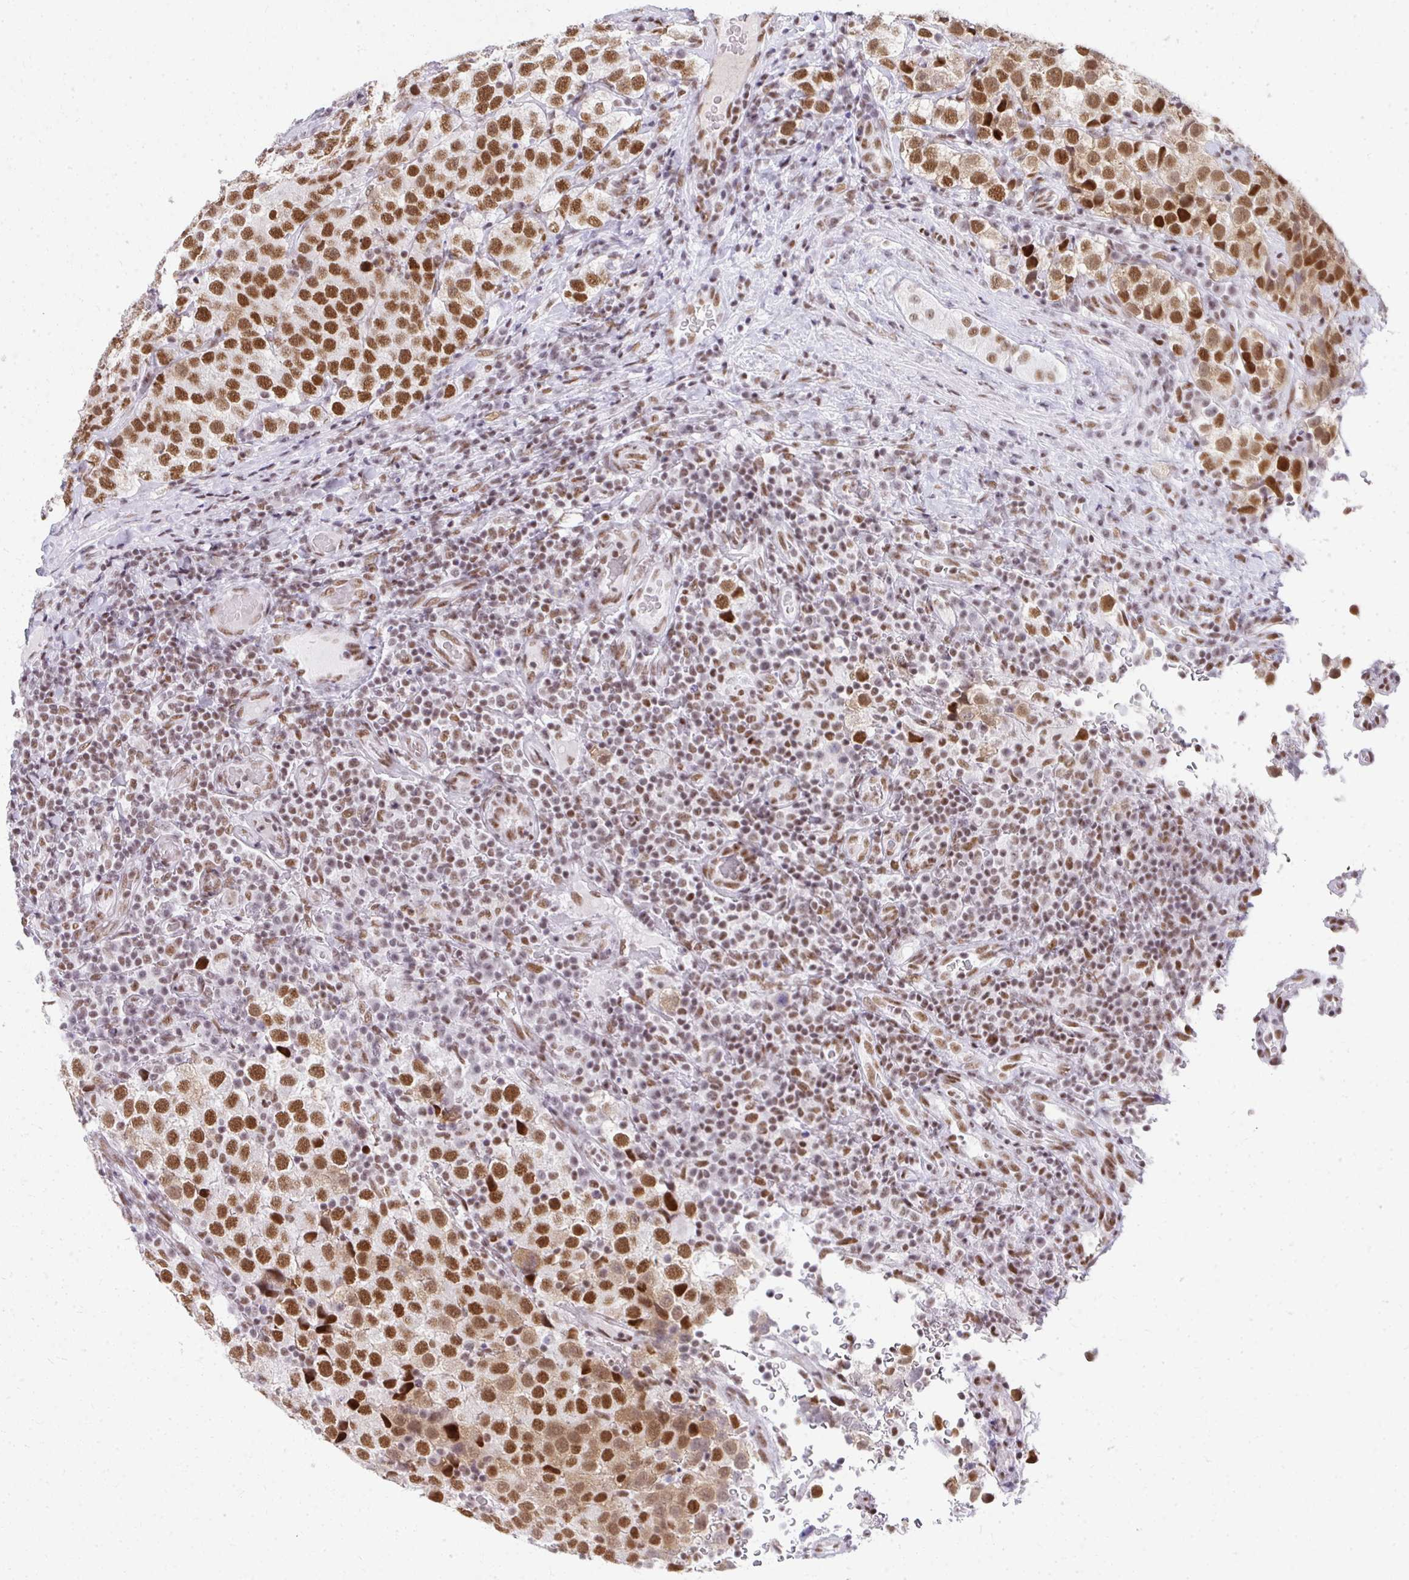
{"staining": {"intensity": "strong", "quantity": ">75%", "location": "nuclear"}, "tissue": "testis cancer", "cell_type": "Tumor cells", "image_type": "cancer", "snomed": [{"axis": "morphology", "description": "Seminoma, NOS"}, {"axis": "topography", "description": "Testis"}], "caption": "An image showing strong nuclear positivity in about >75% of tumor cells in testis cancer (seminoma), as visualized by brown immunohistochemical staining.", "gene": "CREBBP", "patient": {"sex": "male", "age": 34}}